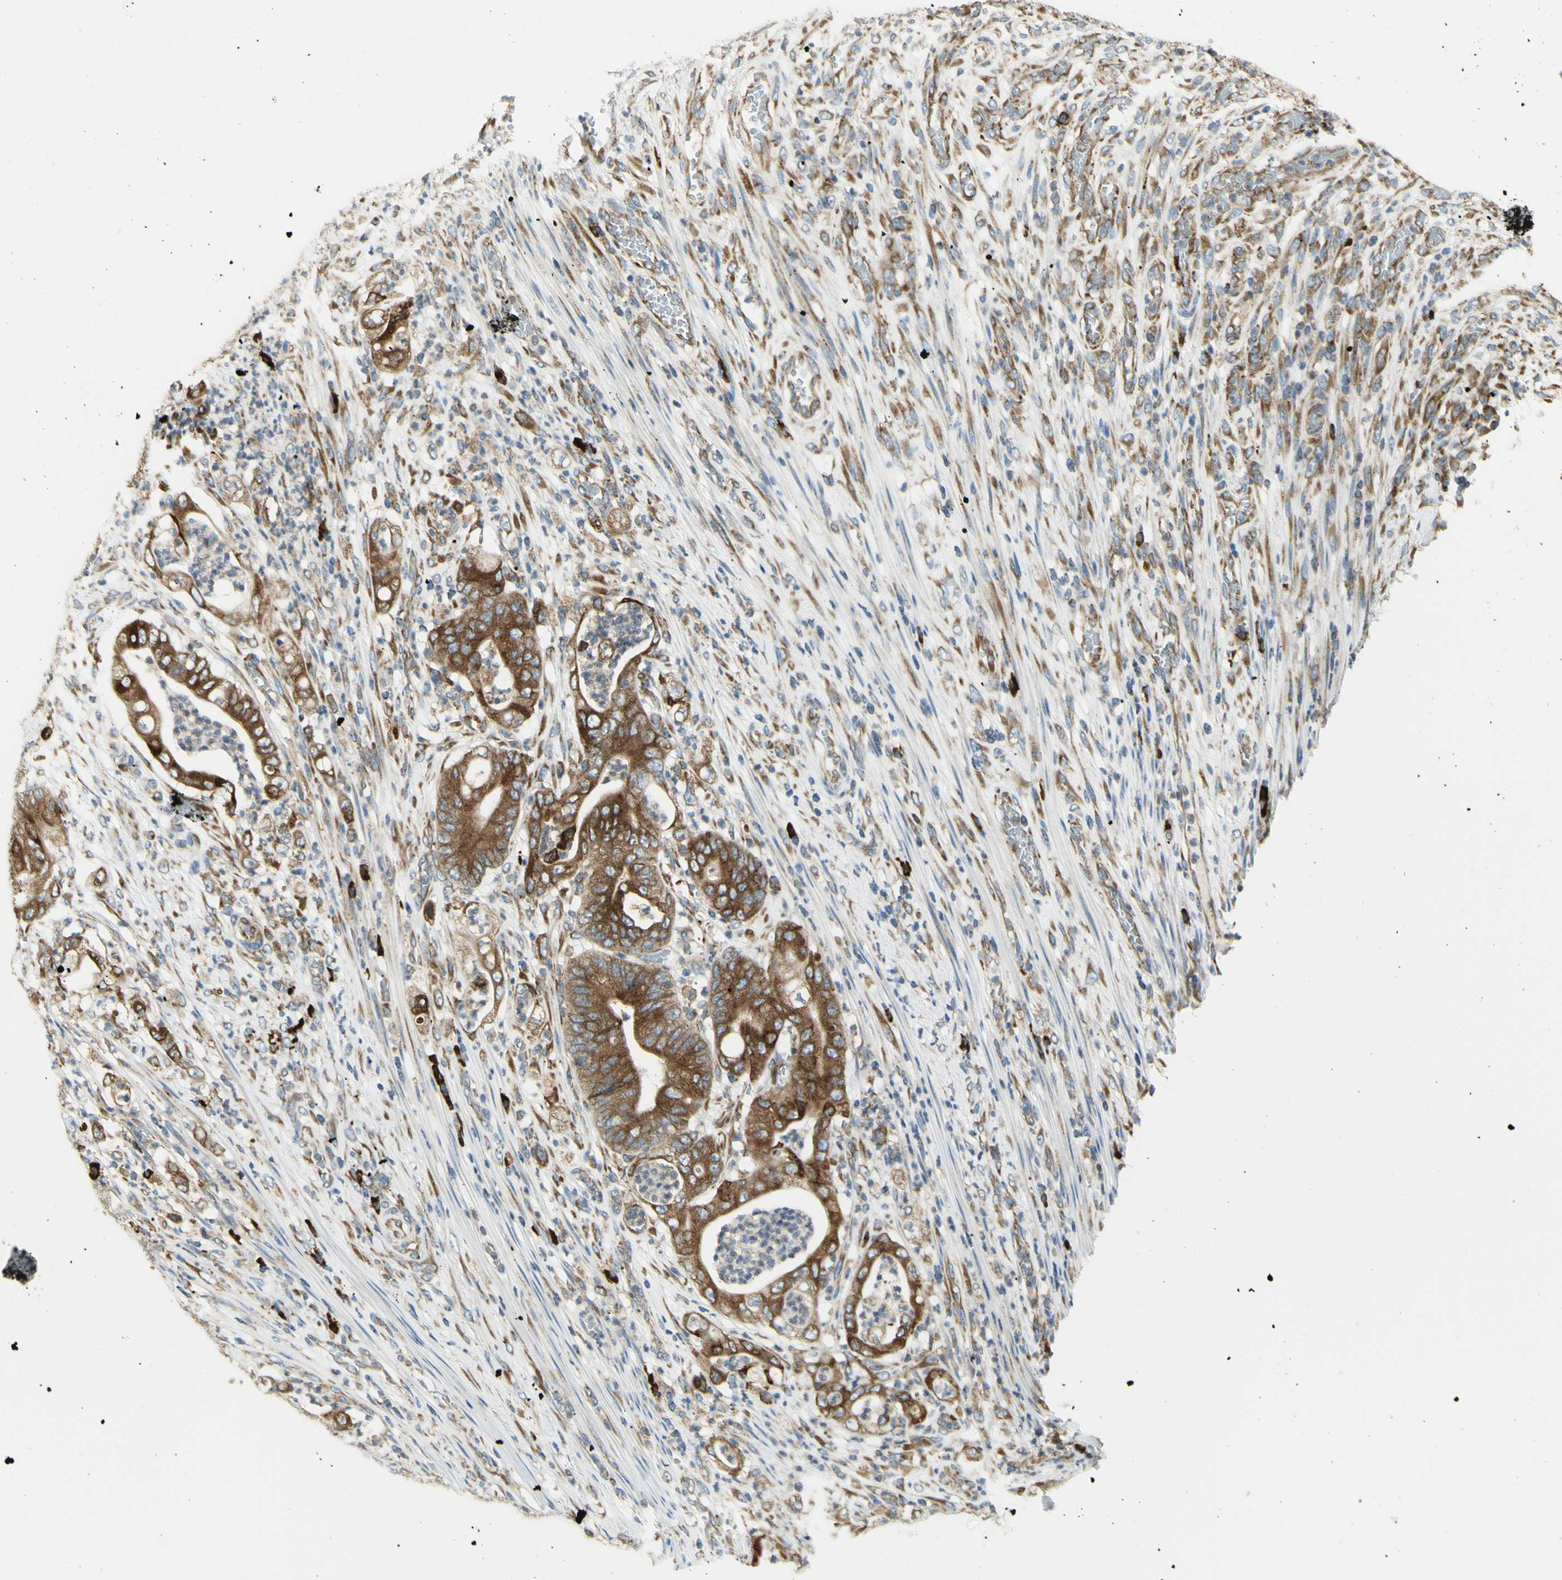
{"staining": {"intensity": "strong", "quantity": ">75%", "location": "cytoplasmic/membranous"}, "tissue": "stomach cancer", "cell_type": "Tumor cells", "image_type": "cancer", "snomed": [{"axis": "morphology", "description": "Adenocarcinoma, NOS"}, {"axis": "topography", "description": "Stomach"}], "caption": "A photomicrograph of human adenocarcinoma (stomach) stained for a protein exhibits strong cytoplasmic/membranous brown staining in tumor cells.", "gene": "MANF", "patient": {"sex": "female", "age": 73}}